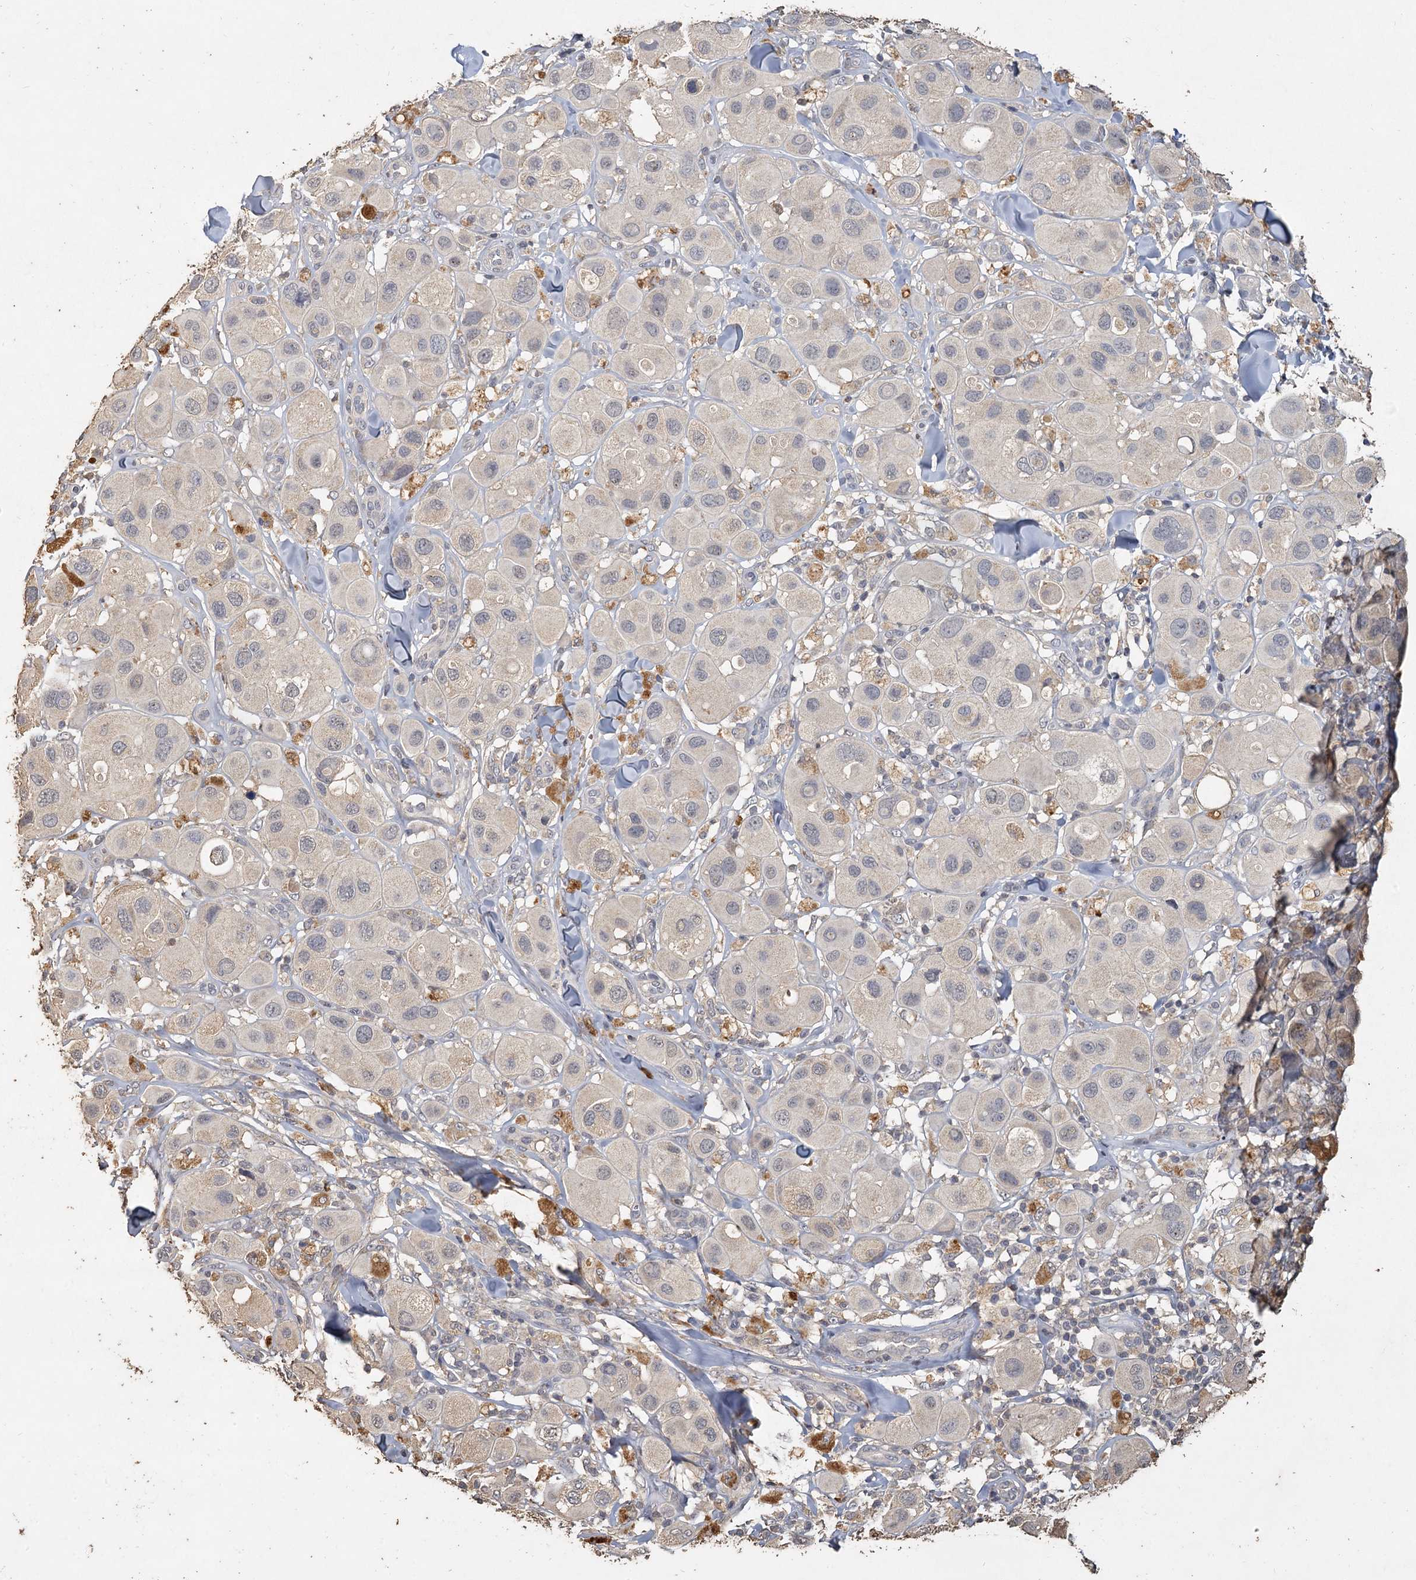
{"staining": {"intensity": "negative", "quantity": "none", "location": "none"}, "tissue": "melanoma", "cell_type": "Tumor cells", "image_type": "cancer", "snomed": [{"axis": "morphology", "description": "Malignant melanoma, Metastatic site"}, {"axis": "topography", "description": "Skin"}], "caption": "Tumor cells show no significant protein positivity in melanoma.", "gene": "CCDC61", "patient": {"sex": "male", "age": 41}}